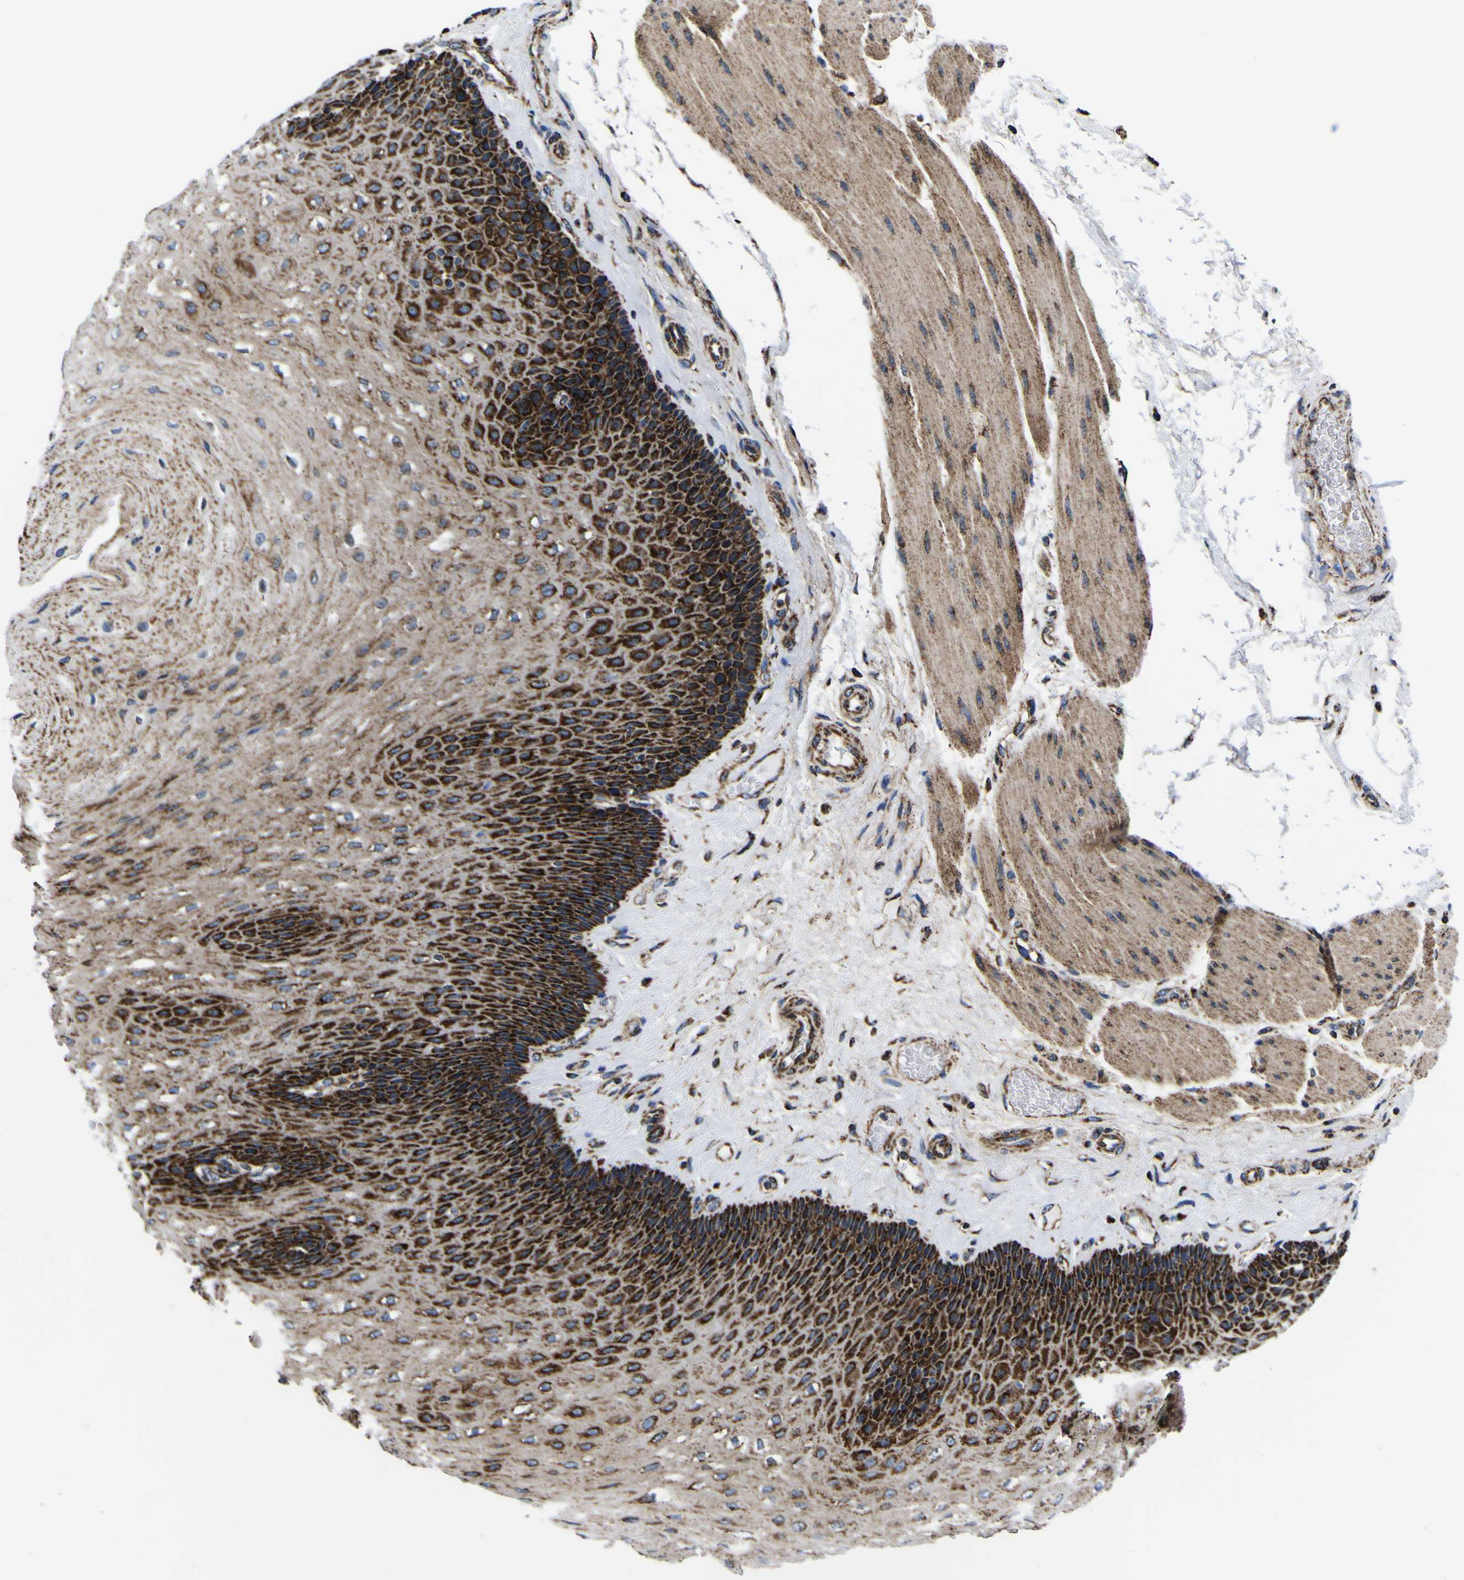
{"staining": {"intensity": "strong", "quantity": "25%-75%", "location": "cytoplasmic/membranous"}, "tissue": "esophagus", "cell_type": "Squamous epithelial cells", "image_type": "normal", "snomed": [{"axis": "morphology", "description": "Normal tissue, NOS"}, {"axis": "topography", "description": "Esophagus"}], "caption": "A brown stain shows strong cytoplasmic/membranous positivity of a protein in squamous epithelial cells of normal esophagus.", "gene": "PTRH2", "patient": {"sex": "female", "age": 72}}